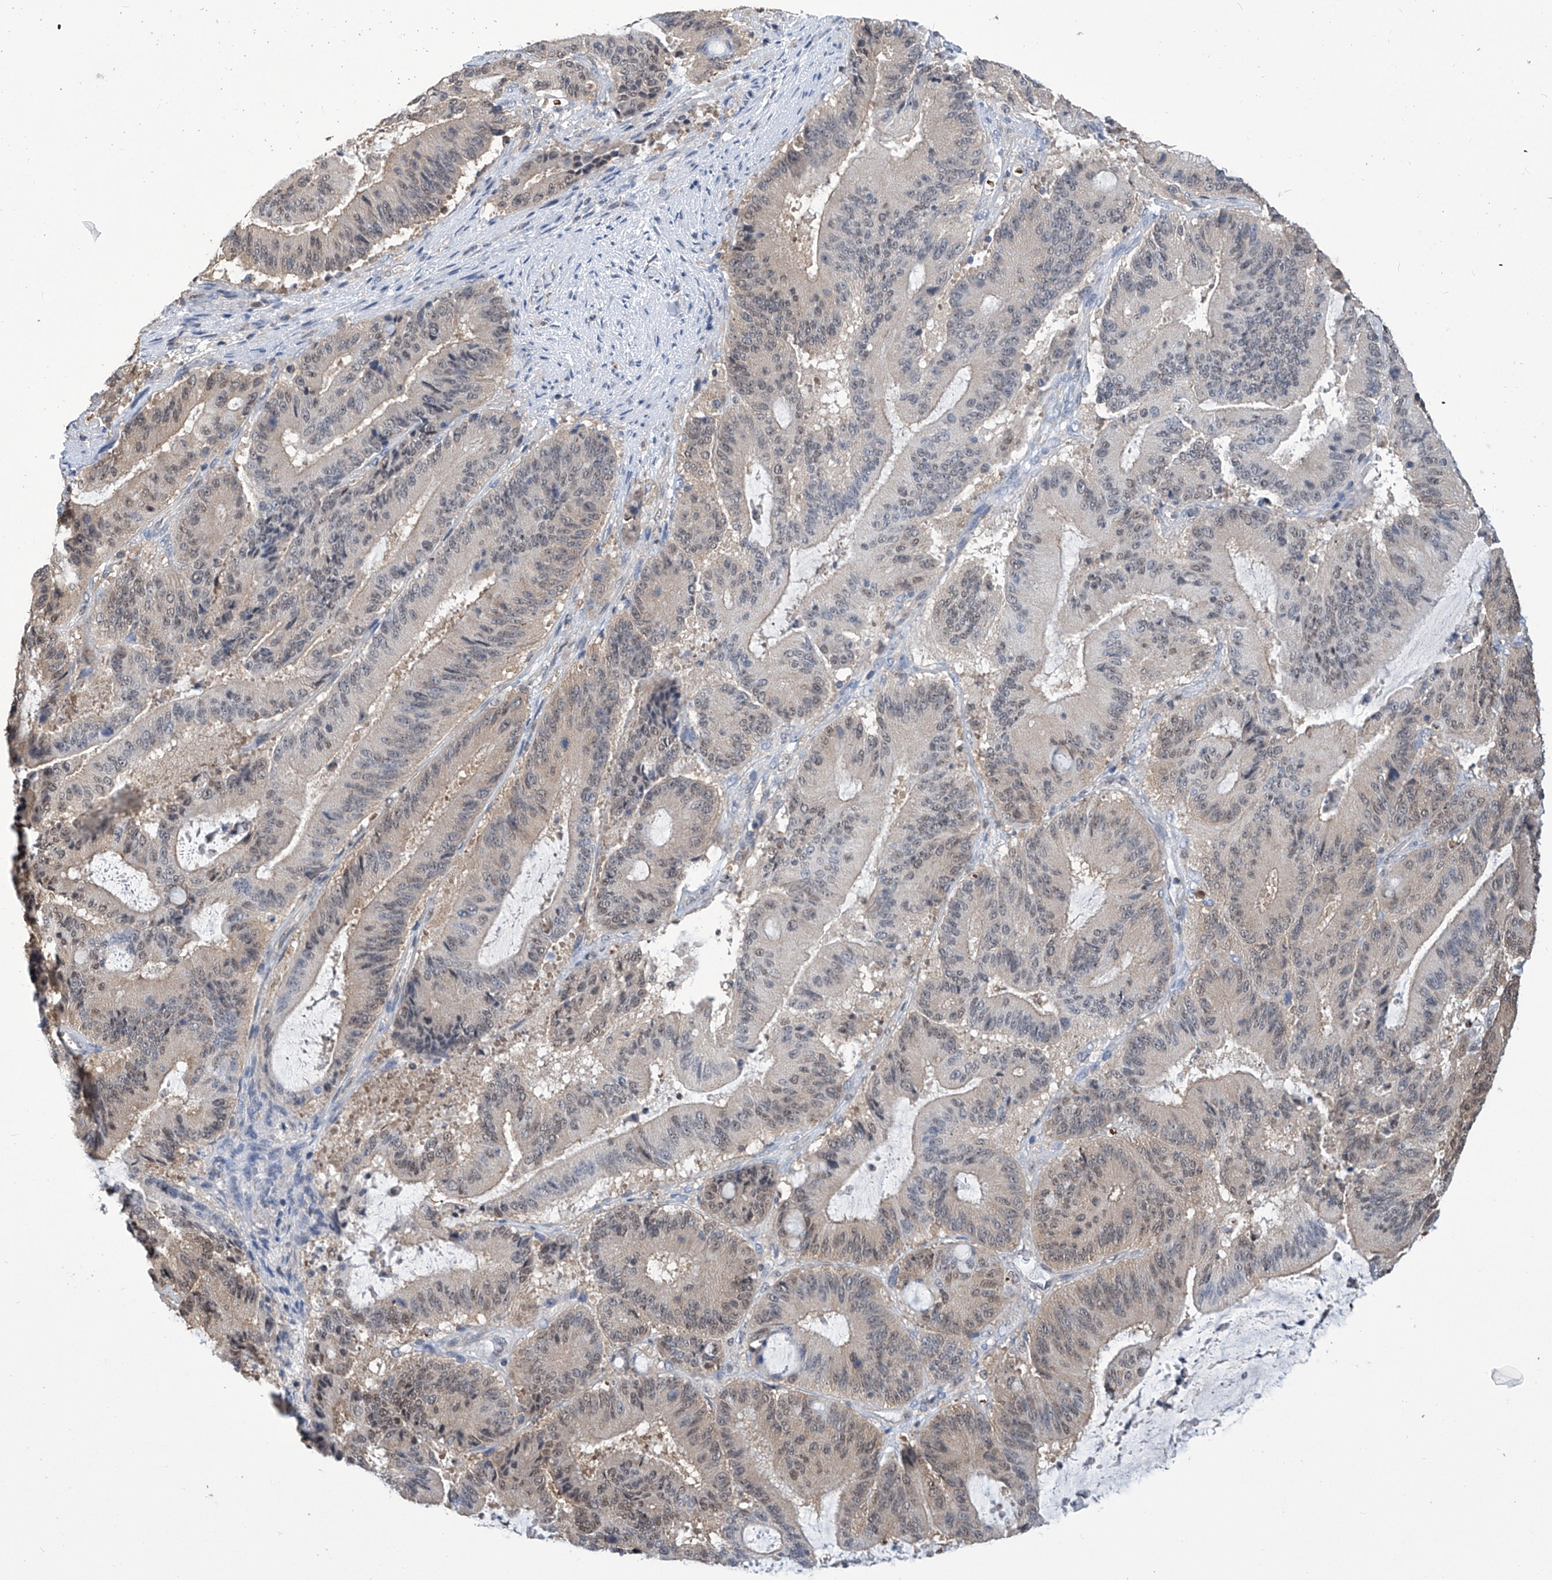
{"staining": {"intensity": "weak", "quantity": ">75%", "location": "nuclear"}, "tissue": "liver cancer", "cell_type": "Tumor cells", "image_type": "cancer", "snomed": [{"axis": "morphology", "description": "Normal tissue, NOS"}, {"axis": "morphology", "description": "Cholangiocarcinoma"}, {"axis": "topography", "description": "Liver"}, {"axis": "topography", "description": "Peripheral nerve tissue"}], "caption": "About >75% of tumor cells in human cholangiocarcinoma (liver) reveal weak nuclear protein staining as visualized by brown immunohistochemical staining.", "gene": "SREBF2", "patient": {"sex": "female", "age": 73}}